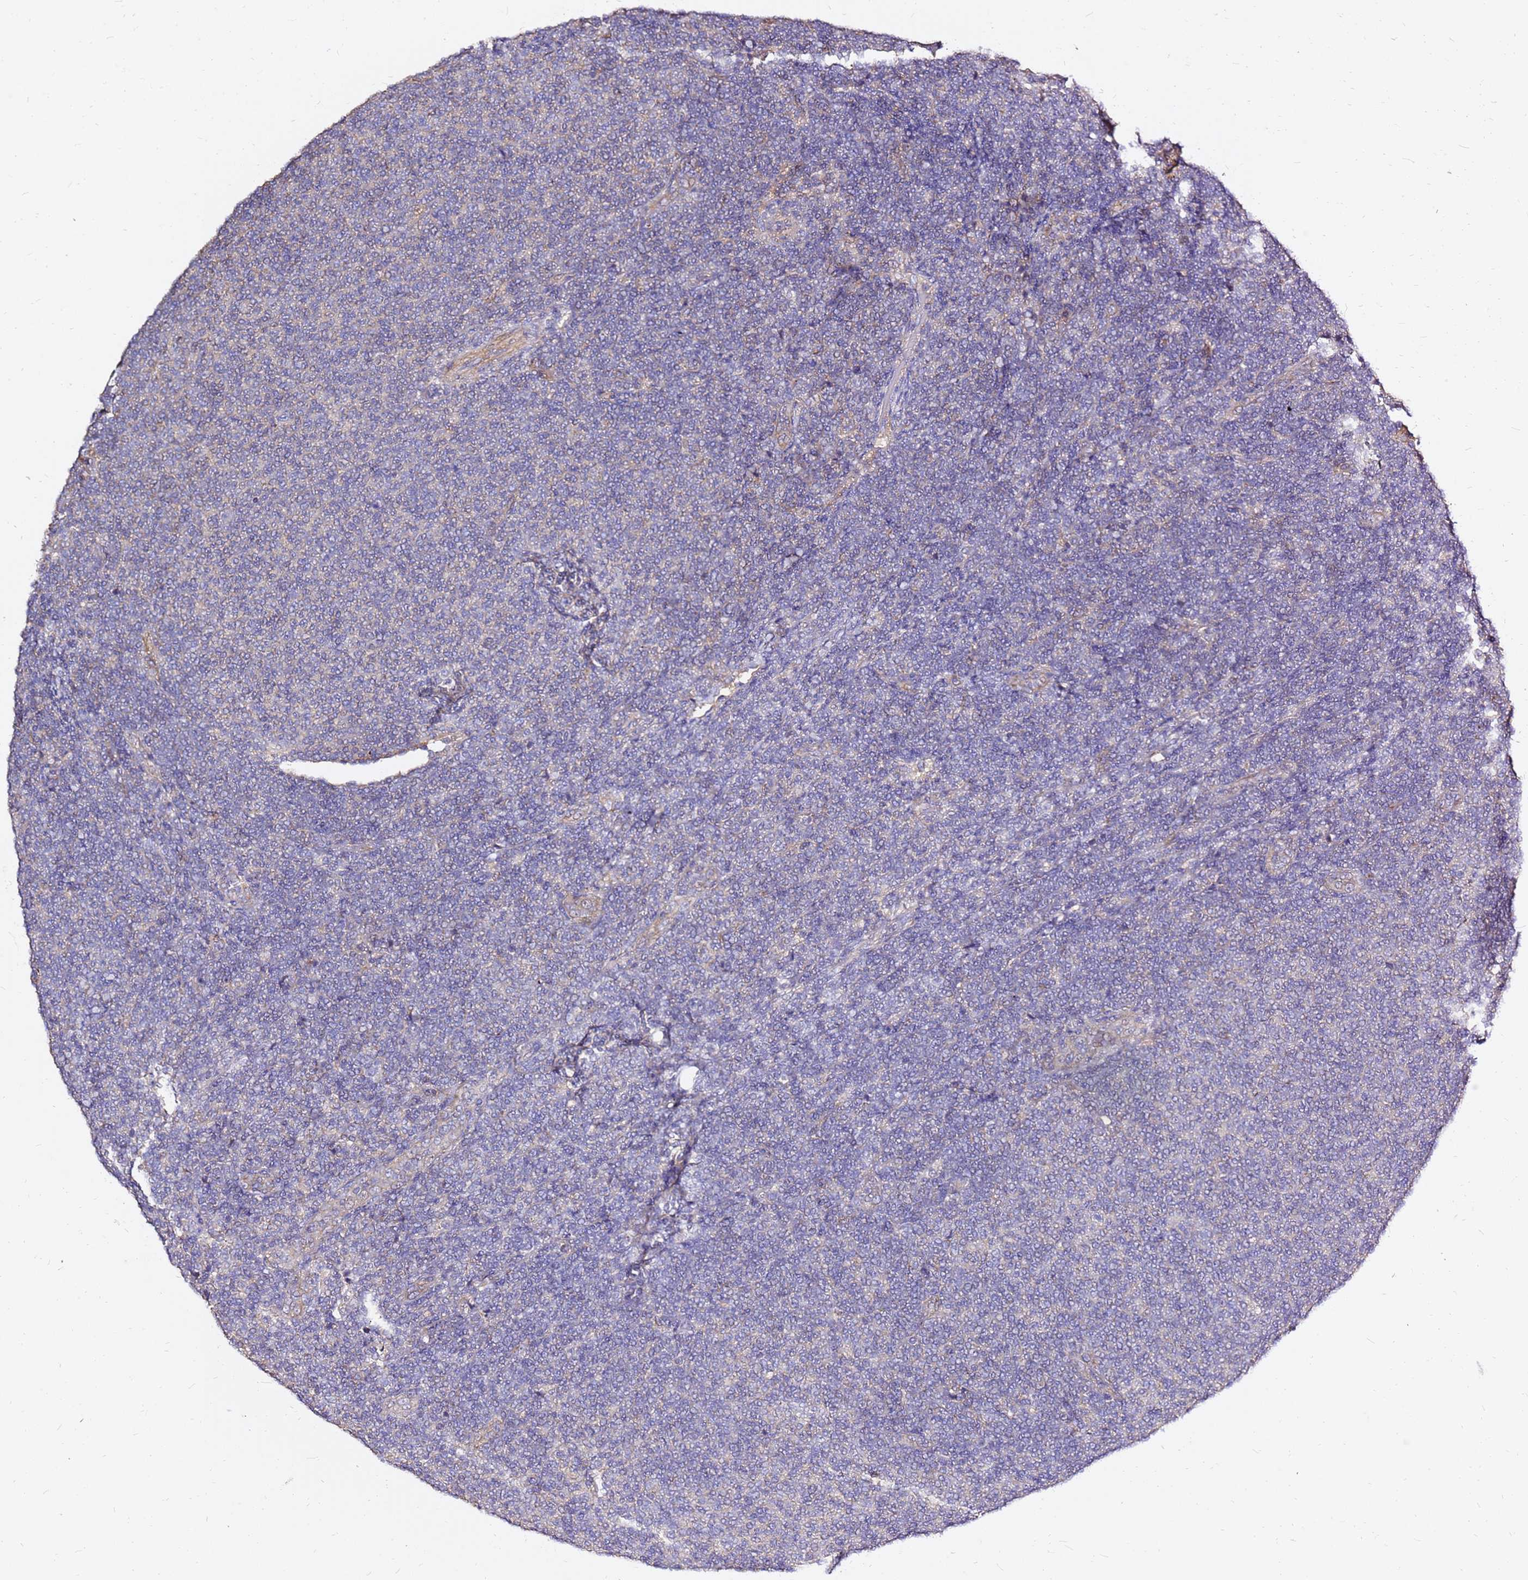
{"staining": {"intensity": "negative", "quantity": "none", "location": "none"}, "tissue": "lymphoma", "cell_type": "Tumor cells", "image_type": "cancer", "snomed": [{"axis": "morphology", "description": "Malignant lymphoma, non-Hodgkin's type, Low grade"}, {"axis": "topography", "description": "Lymph node"}], "caption": "This is an IHC photomicrograph of malignant lymphoma, non-Hodgkin's type (low-grade). There is no expression in tumor cells.", "gene": "EXD3", "patient": {"sex": "male", "age": 66}}